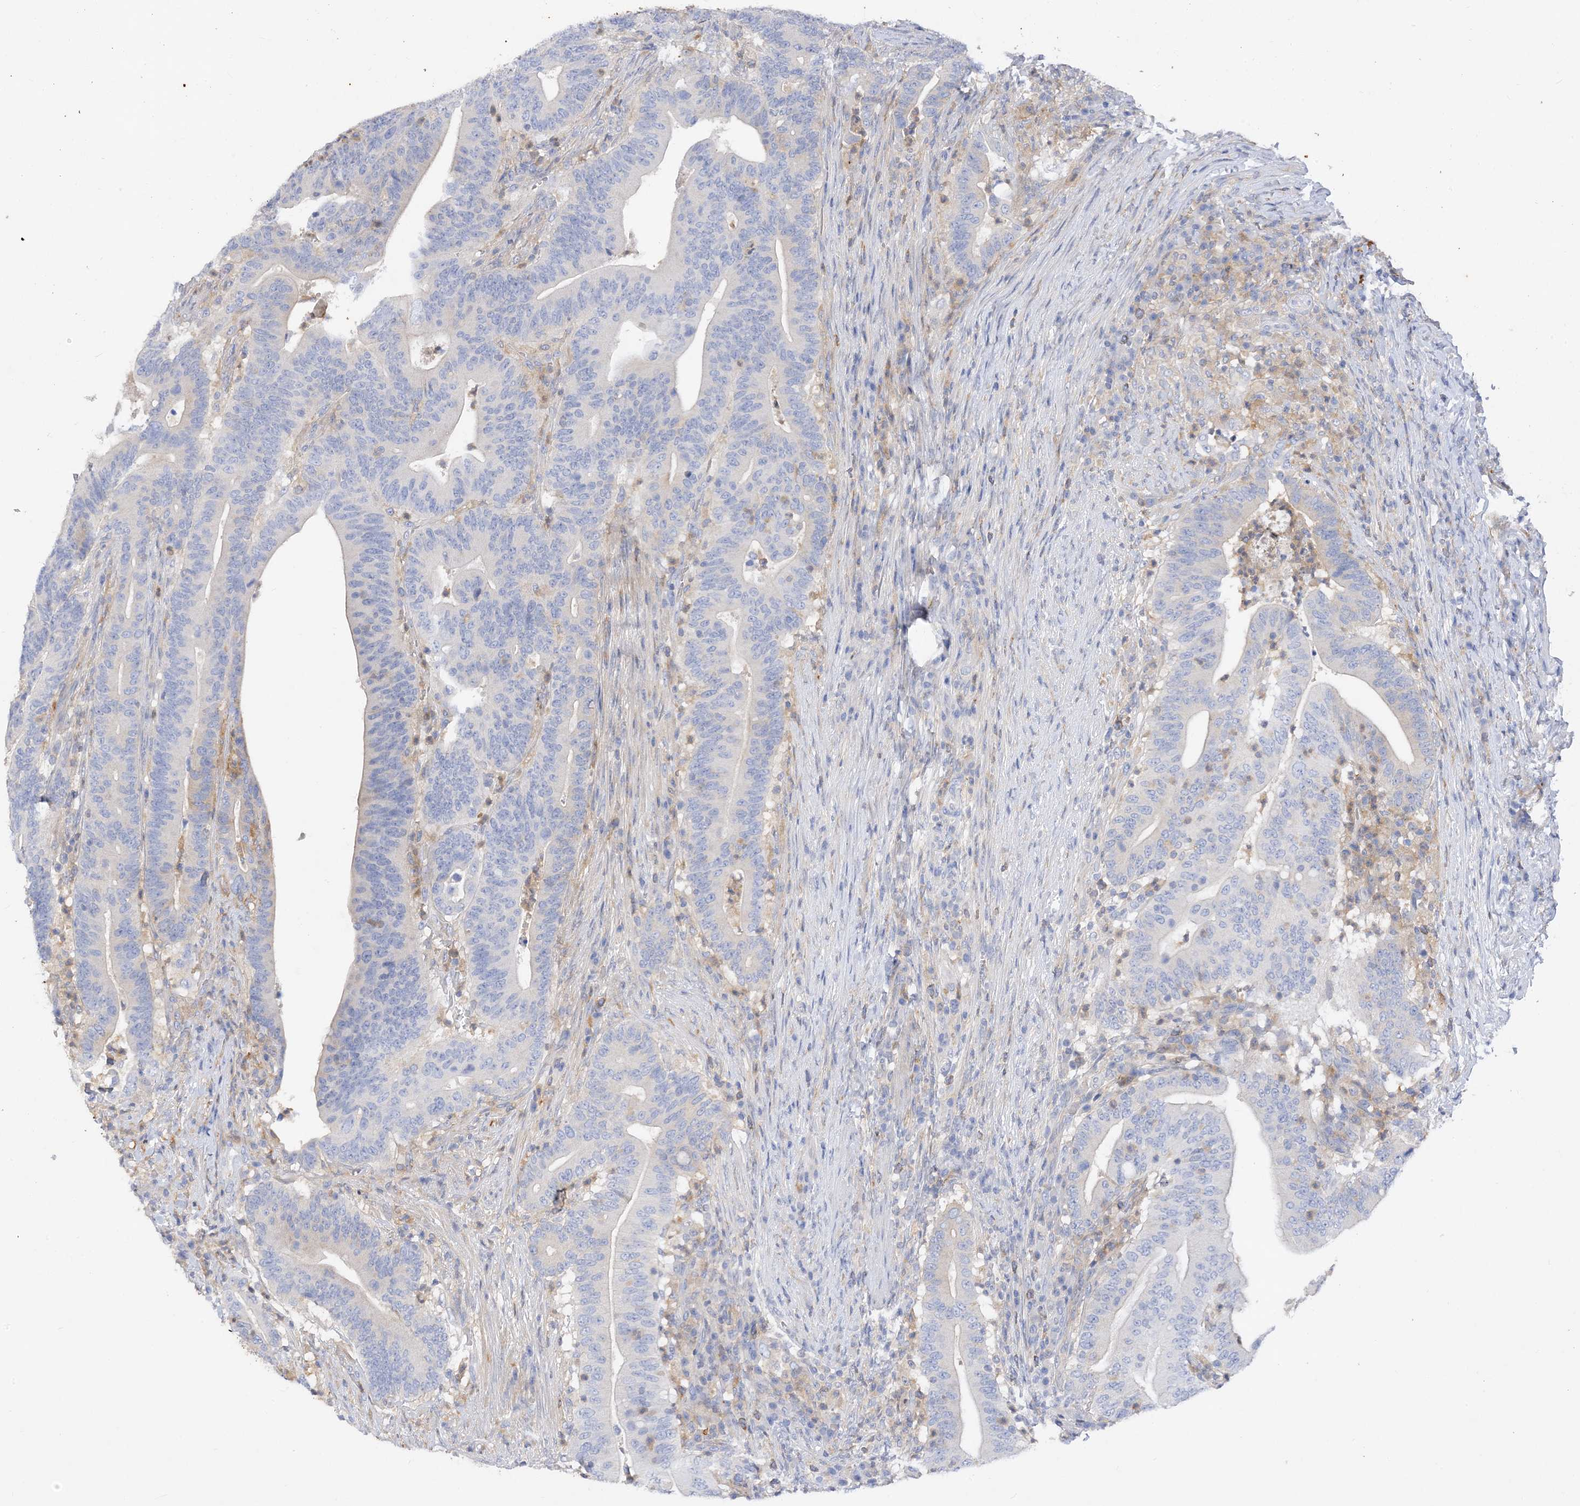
{"staining": {"intensity": "negative", "quantity": "none", "location": "none"}, "tissue": "colorectal cancer", "cell_type": "Tumor cells", "image_type": "cancer", "snomed": [{"axis": "morphology", "description": "Adenocarcinoma, NOS"}, {"axis": "topography", "description": "Colon"}], "caption": "Immunohistochemistry (IHC) of human colorectal adenocarcinoma shows no expression in tumor cells.", "gene": "ARV1", "patient": {"sex": "female", "age": 66}}